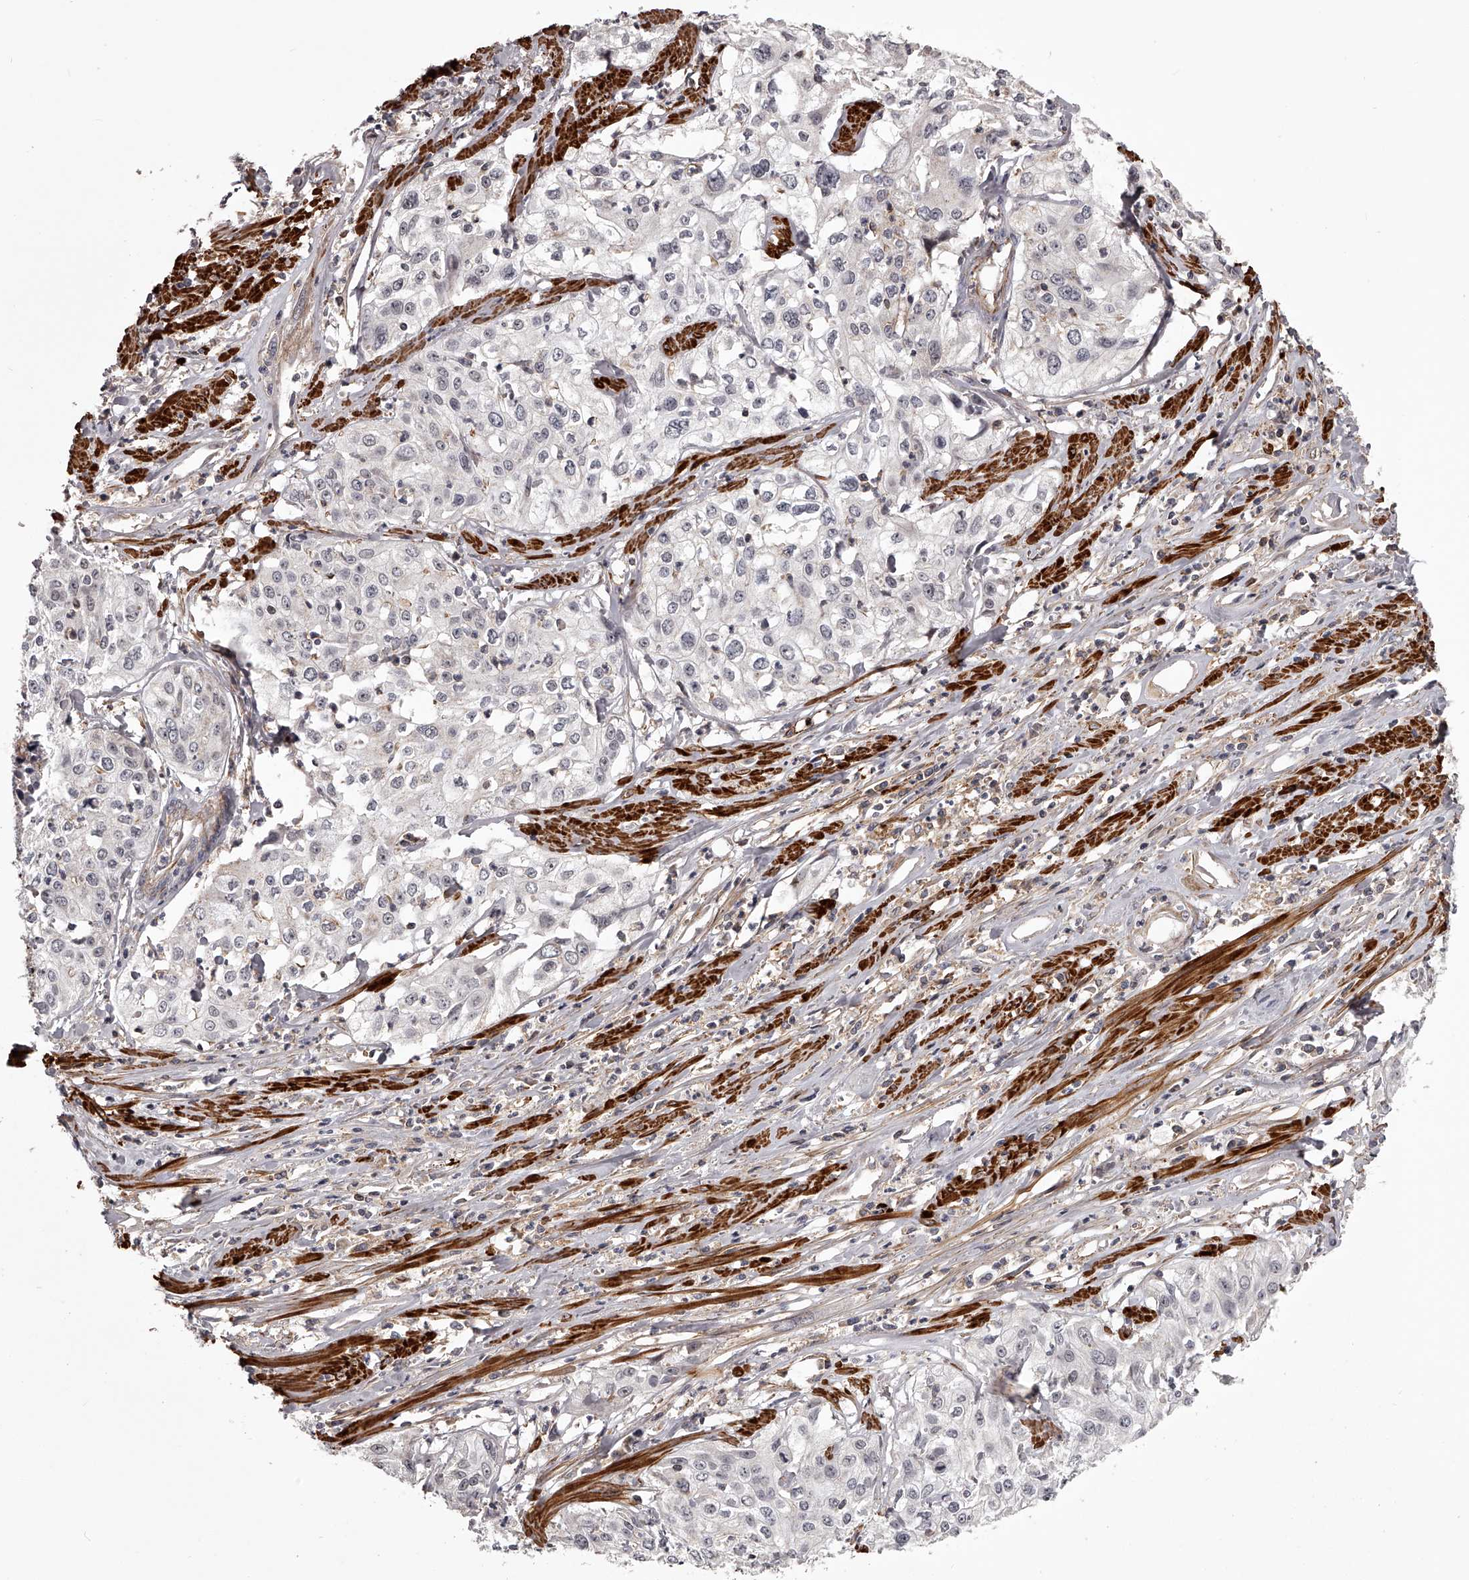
{"staining": {"intensity": "negative", "quantity": "none", "location": "none"}, "tissue": "cervical cancer", "cell_type": "Tumor cells", "image_type": "cancer", "snomed": [{"axis": "morphology", "description": "Squamous cell carcinoma, NOS"}, {"axis": "topography", "description": "Cervix"}], "caption": "DAB immunohistochemical staining of human cervical cancer (squamous cell carcinoma) exhibits no significant staining in tumor cells. (Stains: DAB immunohistochemistry with hematoxylin counter stain, Microscopy: brightfield microscopy at high magnification).", "gene": "RRP36", "patient": {"sex": "female", "age": 31}}